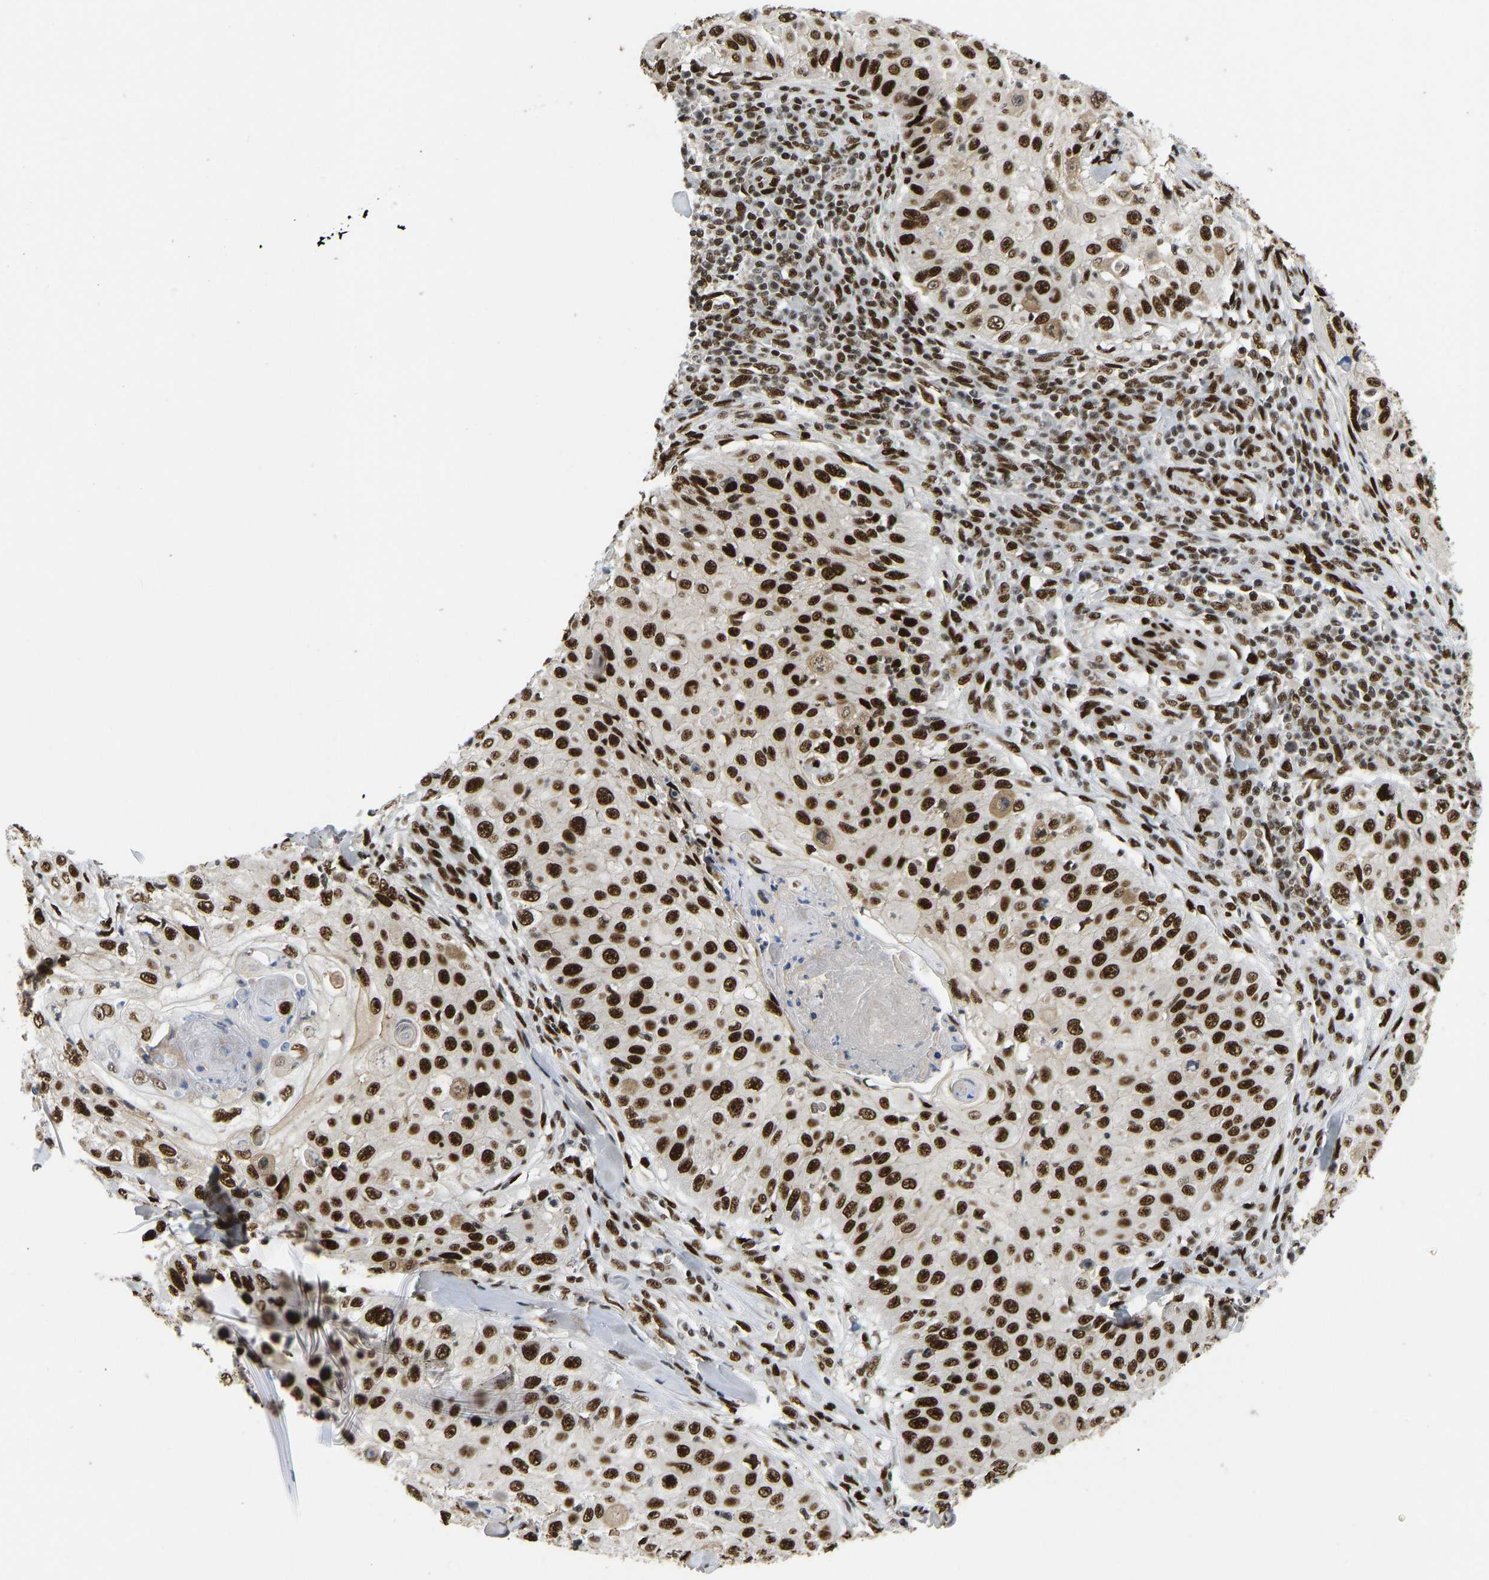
{"staining": {"intensity": "strong", "quantity": ">75%", "location": "nuclear"}, "tissue": "skin cancer", "cell_type": "Tumor cells", "image_type": "cancer", "snomed": [{"axis": "morphology", "description": "Squamous cell carcinoma, NOS"}, {"axis": "topography", "description": "Skin"}], "caption": "This is an image of immunohistochemistry (IHC) staining of squamous cell carcinoma (skin), which shows strong staining in the nuclear of tumor cells.", "gene": "FOXK1", "patient": {"sex": "male", "age": 86}}